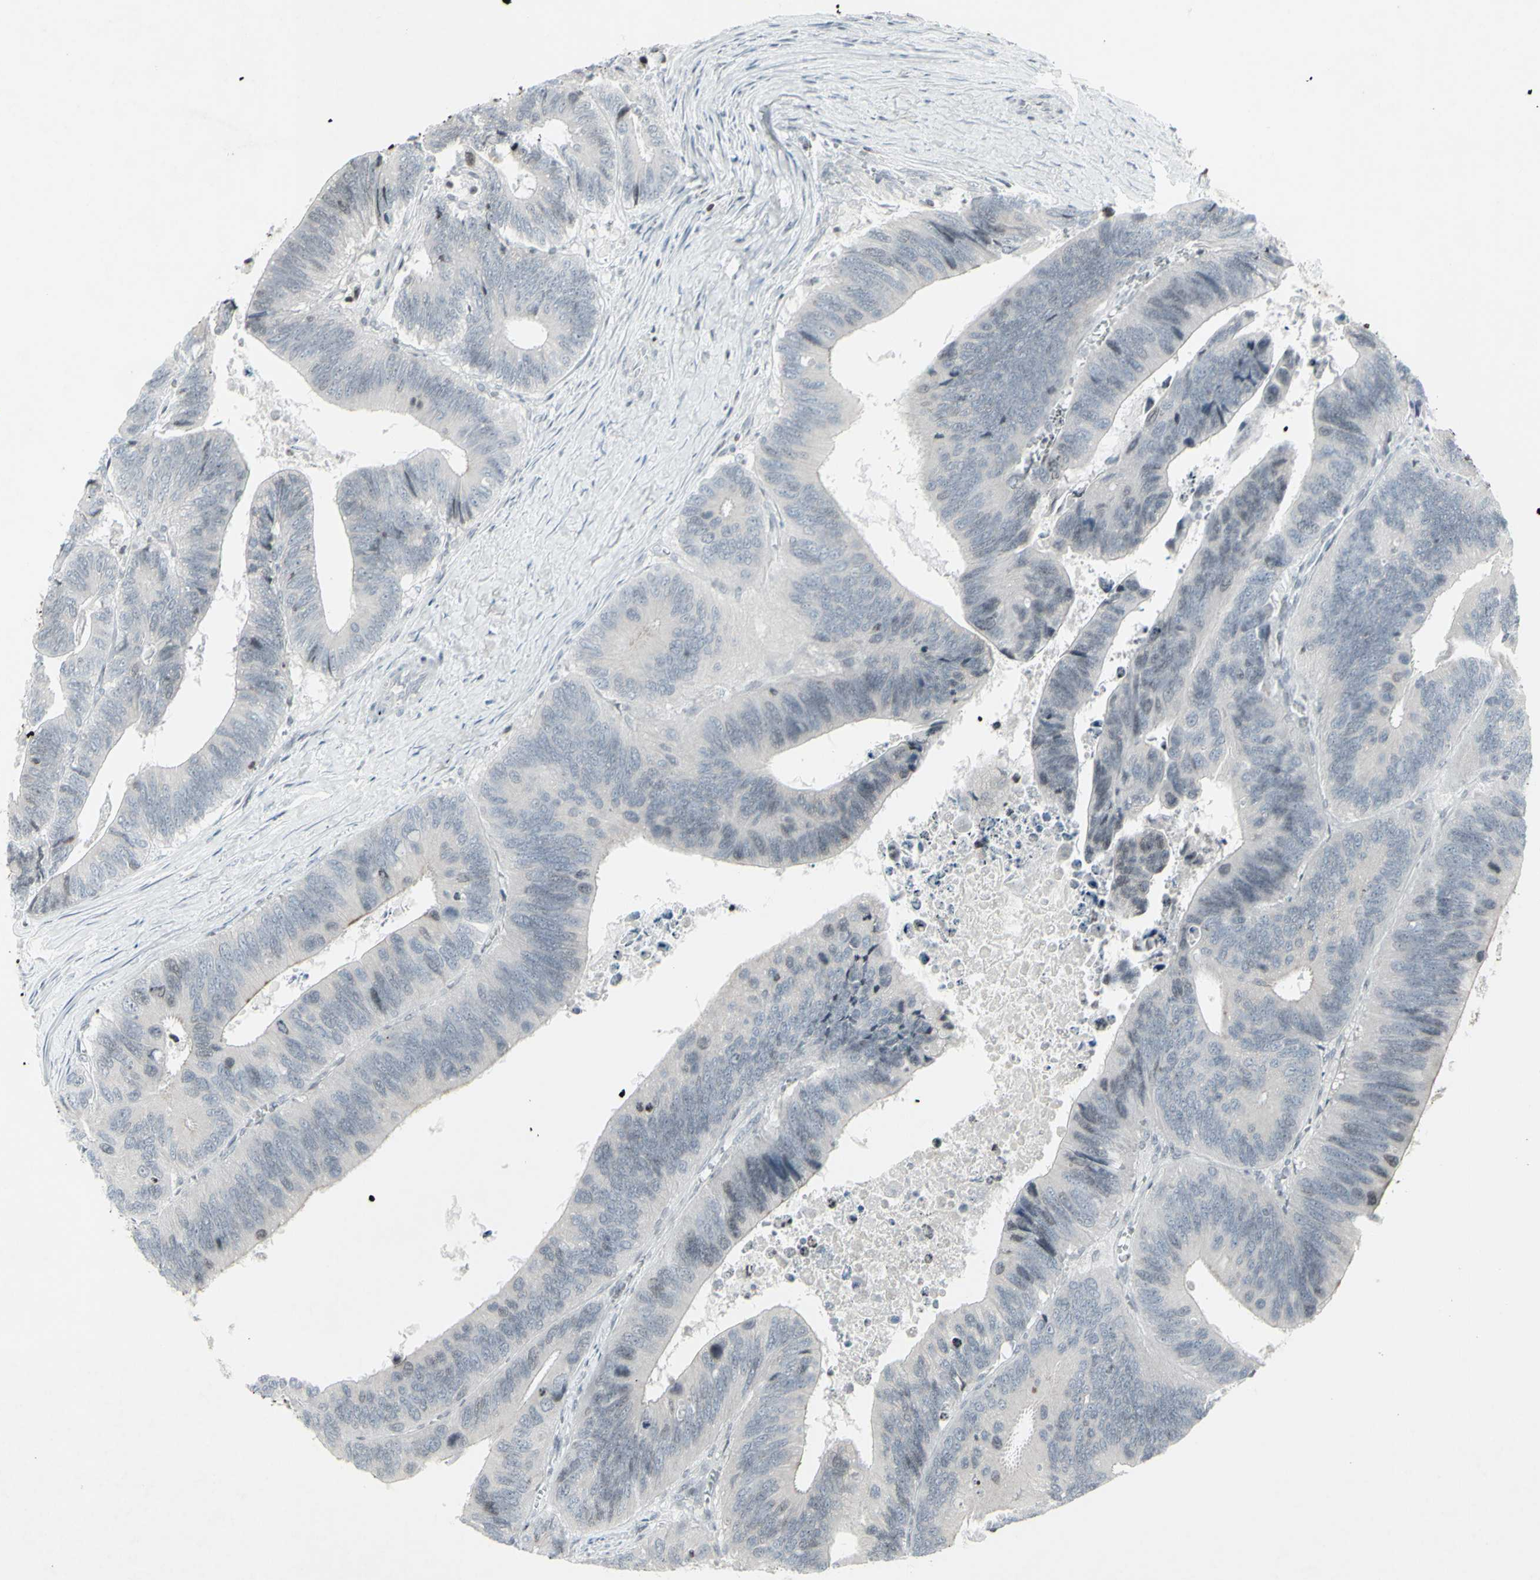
{"staining": {"intensity": "negative", "quantity": "none", "location": "none"}, "tissue": "colorectal cancer", "cell_type": "Tumor cells", "image_type": "cancer", "snomed": [{"axis": "morphology", "description": "Adenocarcinoma, NOS"}, {"axis": "topography", "description": "Colon"}], "caption": "Tumor cells show no significant positivity in colorectal adenocarcinoma.", "gene": "CD79B", "patient": {"sex": "male", "age": 72}}